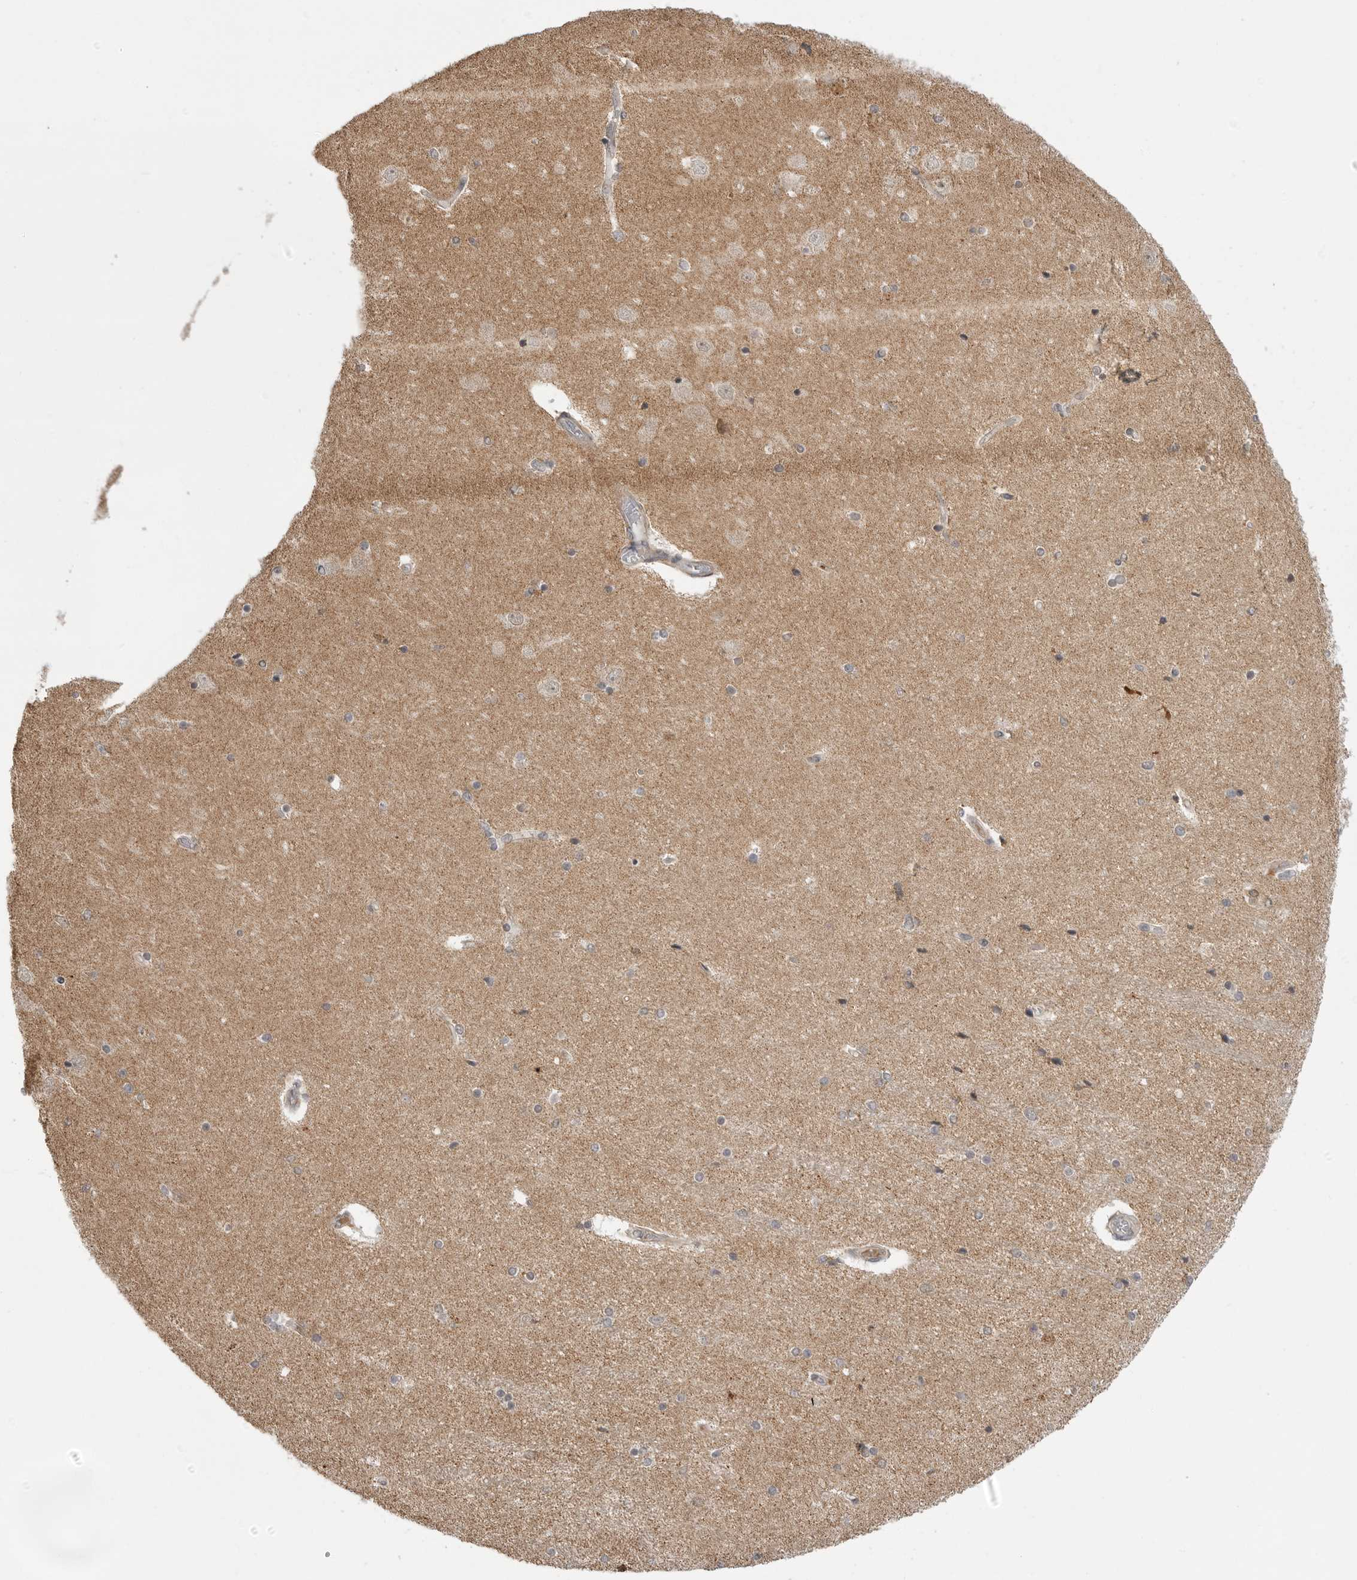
{"staining": {"intensity": "weak", "quantity": "<25%", "location": "cytoplasmic/membranous"}, "tissue": "hippocampus", "cell_type": "Glial cells", "image_type": "normal", "snomed": [{"axis": "morphology", "description": "Normal tissue, NOS"}, {"axis": "topography", "description": "Hippocampus"}], "caption": "Glial cells are negative for protein expression in normal human hippocampus. Brightfield microscopy of immunohistochemistry (IHC) stained with DAB (3,3'-diaminobenzidine) (brown) and hematoxylin (blue), captured at high magnification.", "gene": "KALRN", "patient": {"sex": "female", "age": 54}}